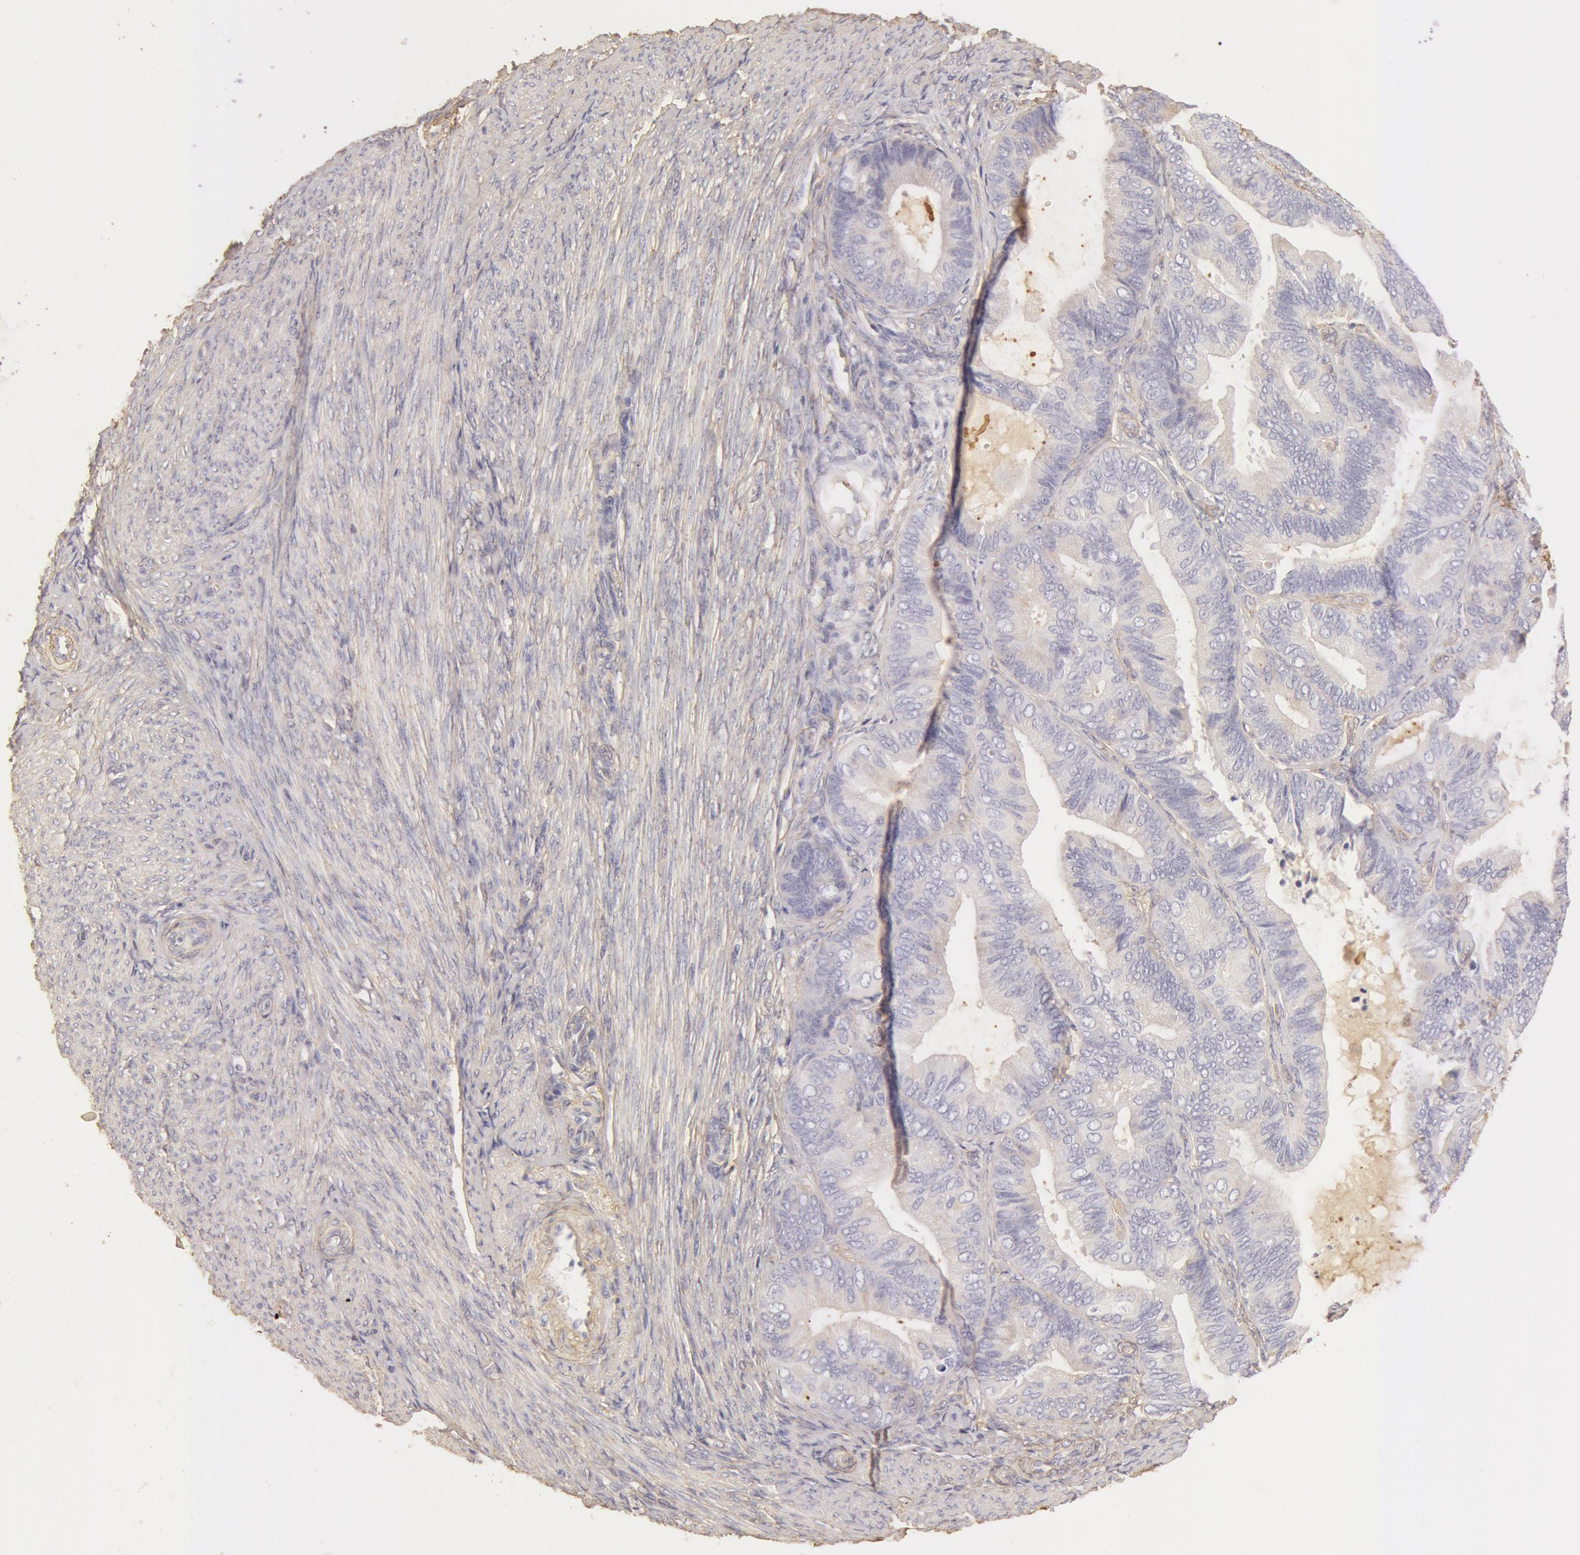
{"staining": {"intensity": "weak", "quantity": "<25%", "location": "cytoplasmic/membranous"}, "tissue": "endometrial cancer", "cell_type": "Tumor cells", "image_type": "cancer", "snomed": [{"axis": "morphology", "description": "Adenocarcinoma, NOS"}, {"axis": "topography", "description": "Endometrium"}], "caption": "DAB immunohistochemical staining of endometrial cancer demonstrates no significant staining in tumor cells.", "gene": "COL4A1", "patient": {"sex": "female", "age": 63}}